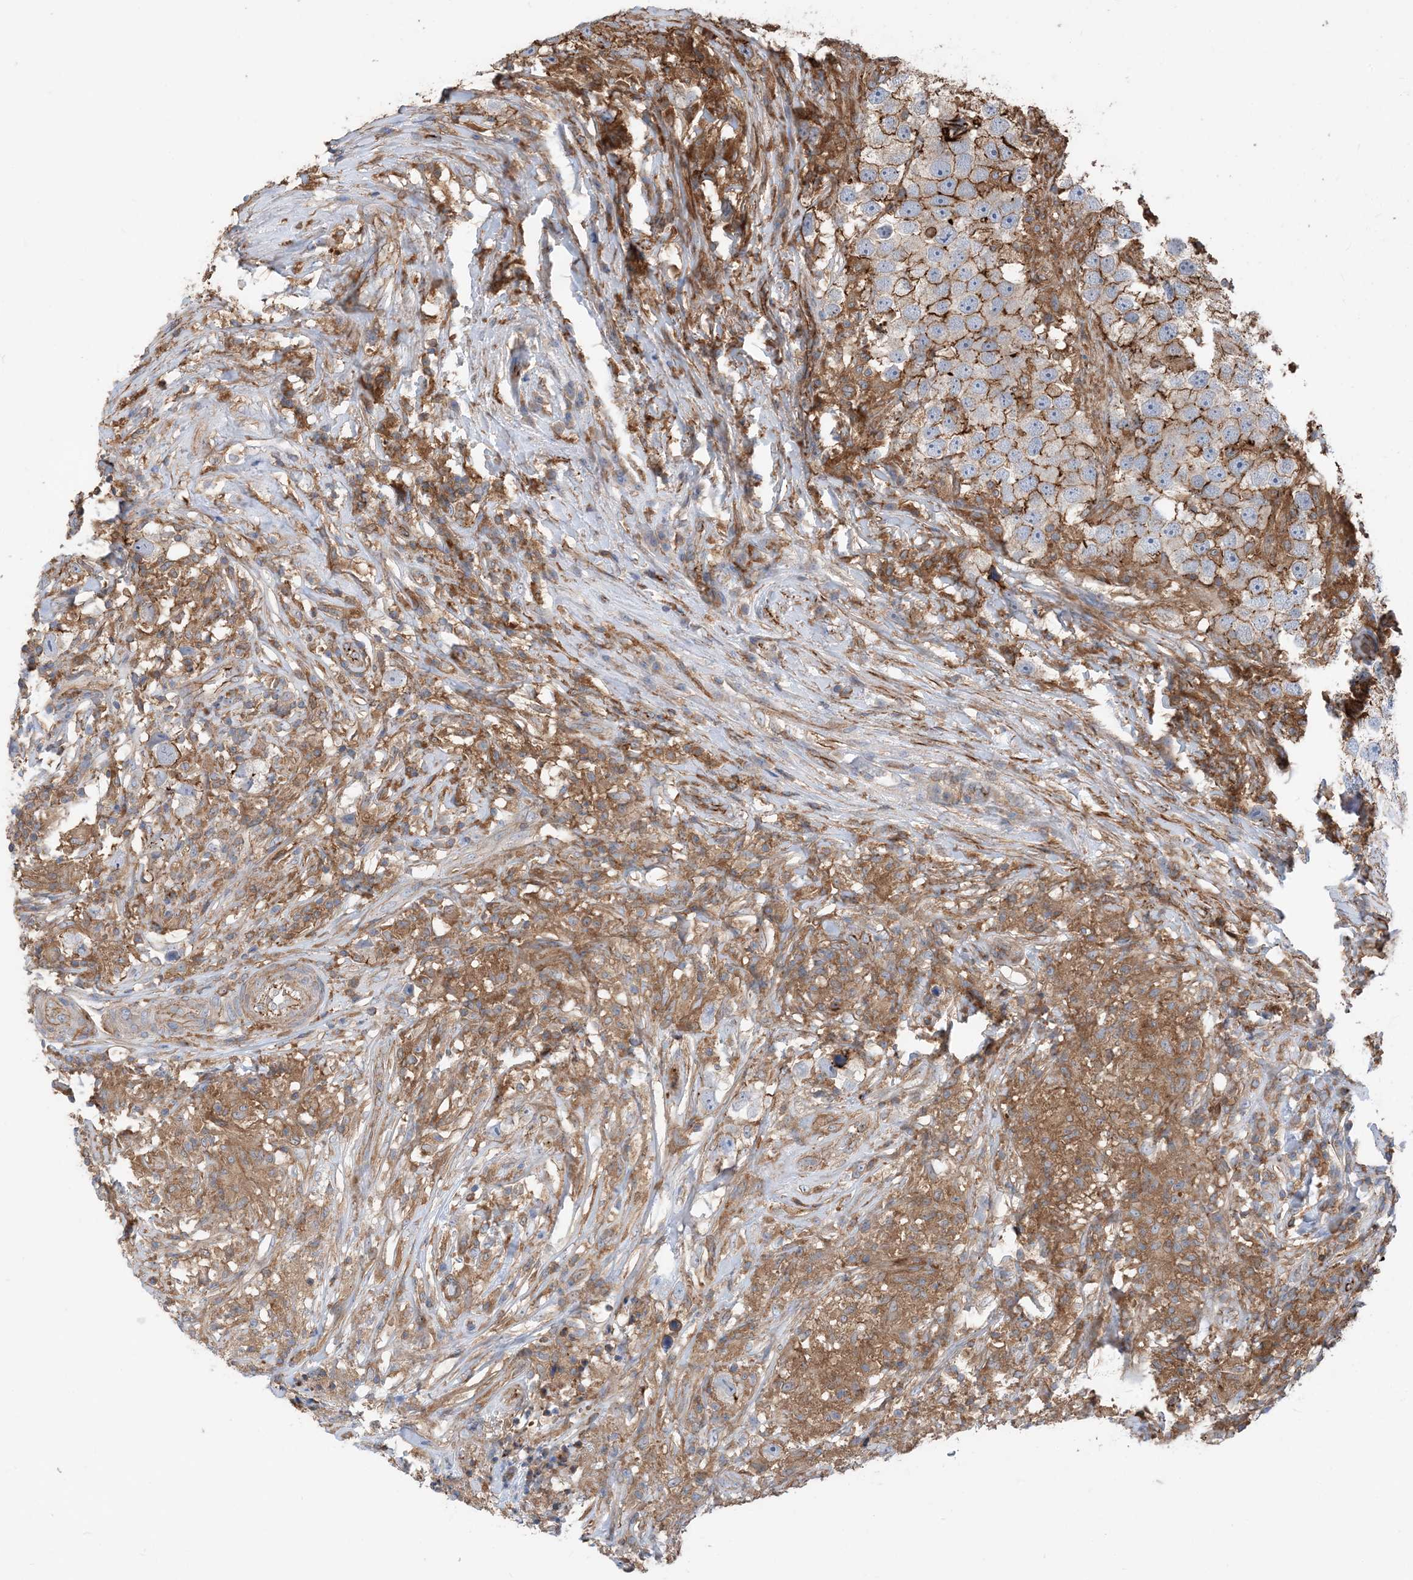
{"staining": {"intensity": "moderate", "quantity": ">75%", "location": "cytoplasmic/membranous"}, "tissue": "testis cancer", "cell_type": "Tumor cells", "image_type": "cancer", "snomed": [{"axis": "morphology", "description": "Seminoma, NOS"}, {"axis": "topography", "description": "Testis"}], "caption": "High-power microscopy captured an IHC histopathology image of testis cancer (seminoma), revealing moderate cytoplasmic/membranous expression in approximately >75% of tumor cells.", "gene": "PARVG", "patient": {"sex": "male", "age": 49}}